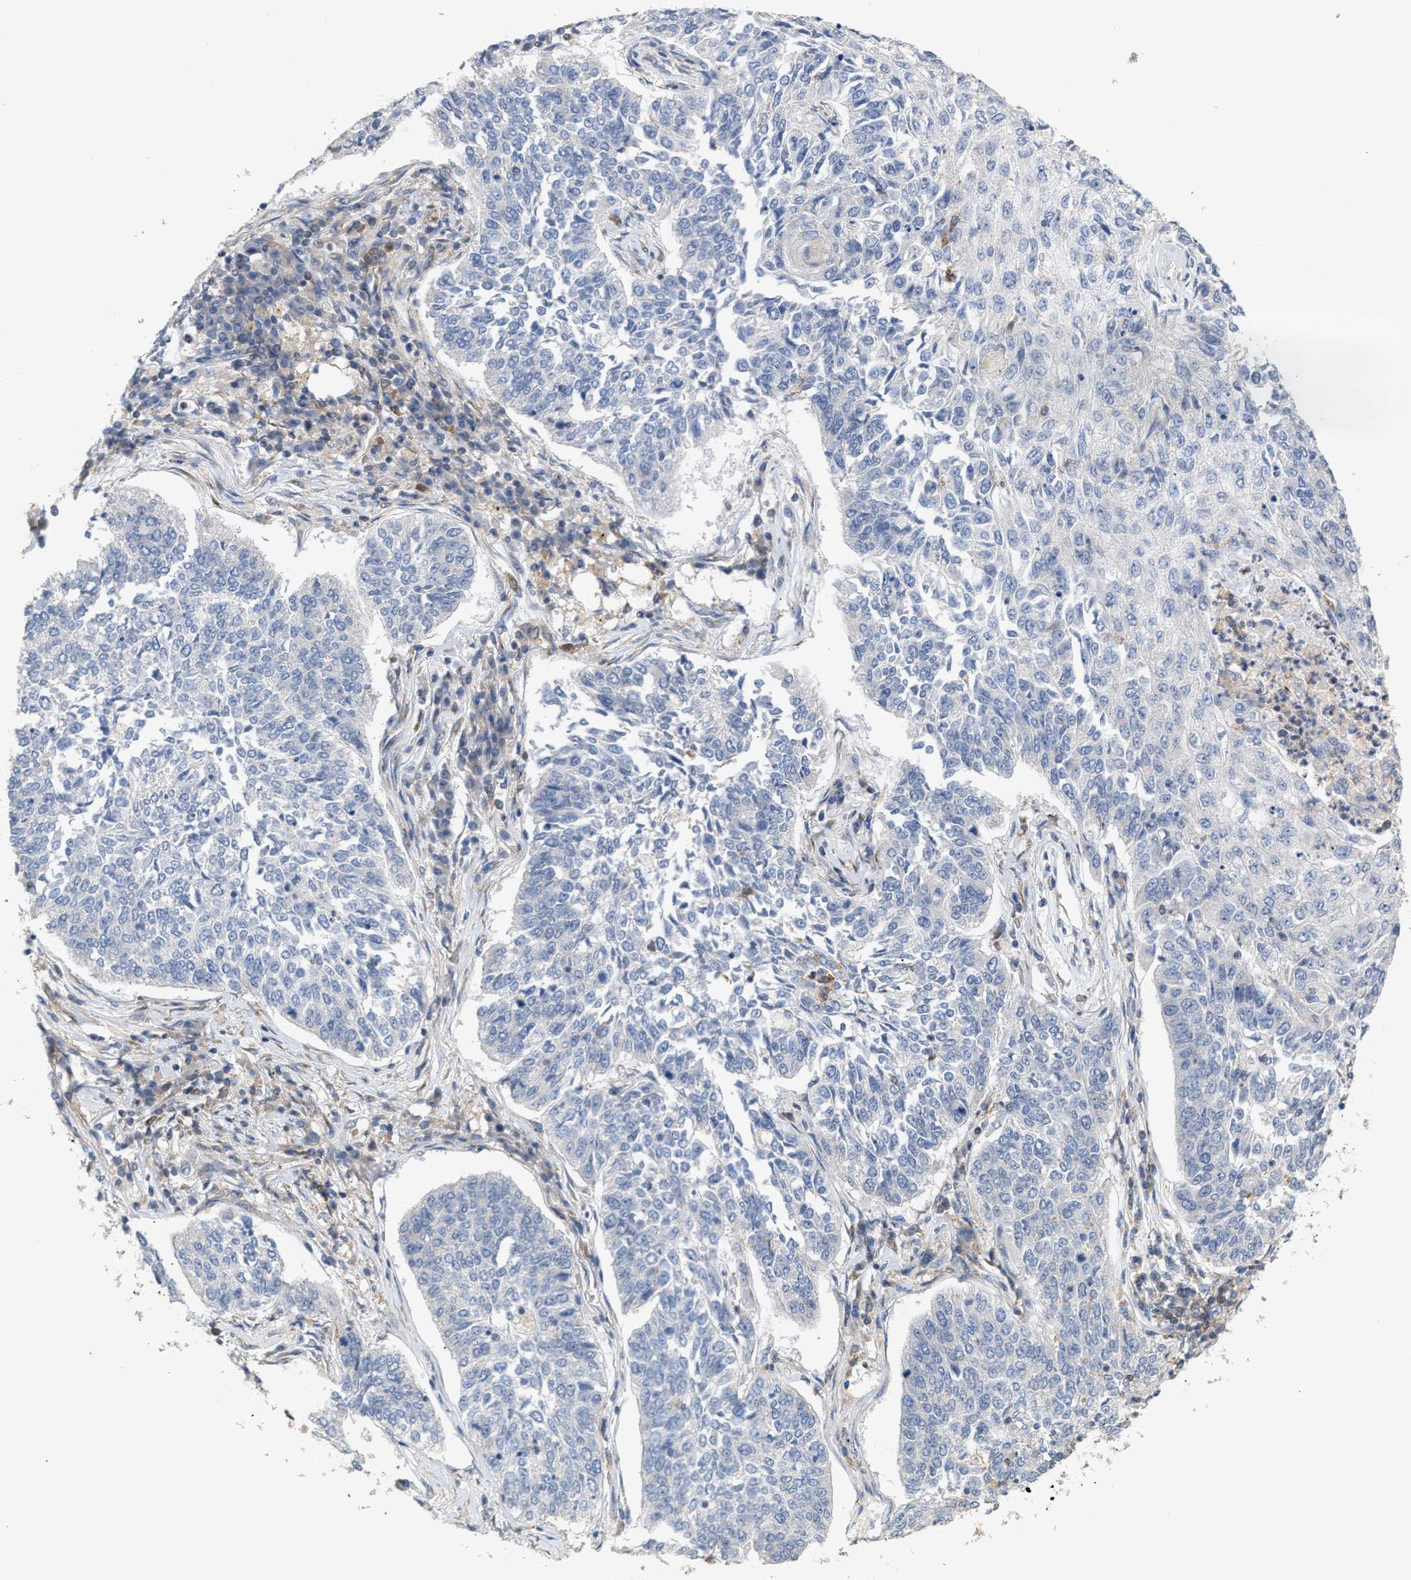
{"staining": {"intensity": "negative", "quantity": "none", "location": "none"}, "tissue": "lung cancer", "cell_type": "Tumor cells", "image_type": "cancer", "snomed": [{"axis": "morphology", "description": "Normal tissue, NOS"}, {"axis": "morphology", "description": "Squamous cell carcinoma, NOS"}, {"axis": "topography", "description": "Cartilage tissue"}, {"axis": "topography", "description": "Bronchus"}, {"axis": "topography", "description": "Lung"}], "caption": "This is an IHC image of human lung cancer. There is no staining in tumor cells.", "gene": "DBNL", "patient": {"sex": "female", "age": 49}}